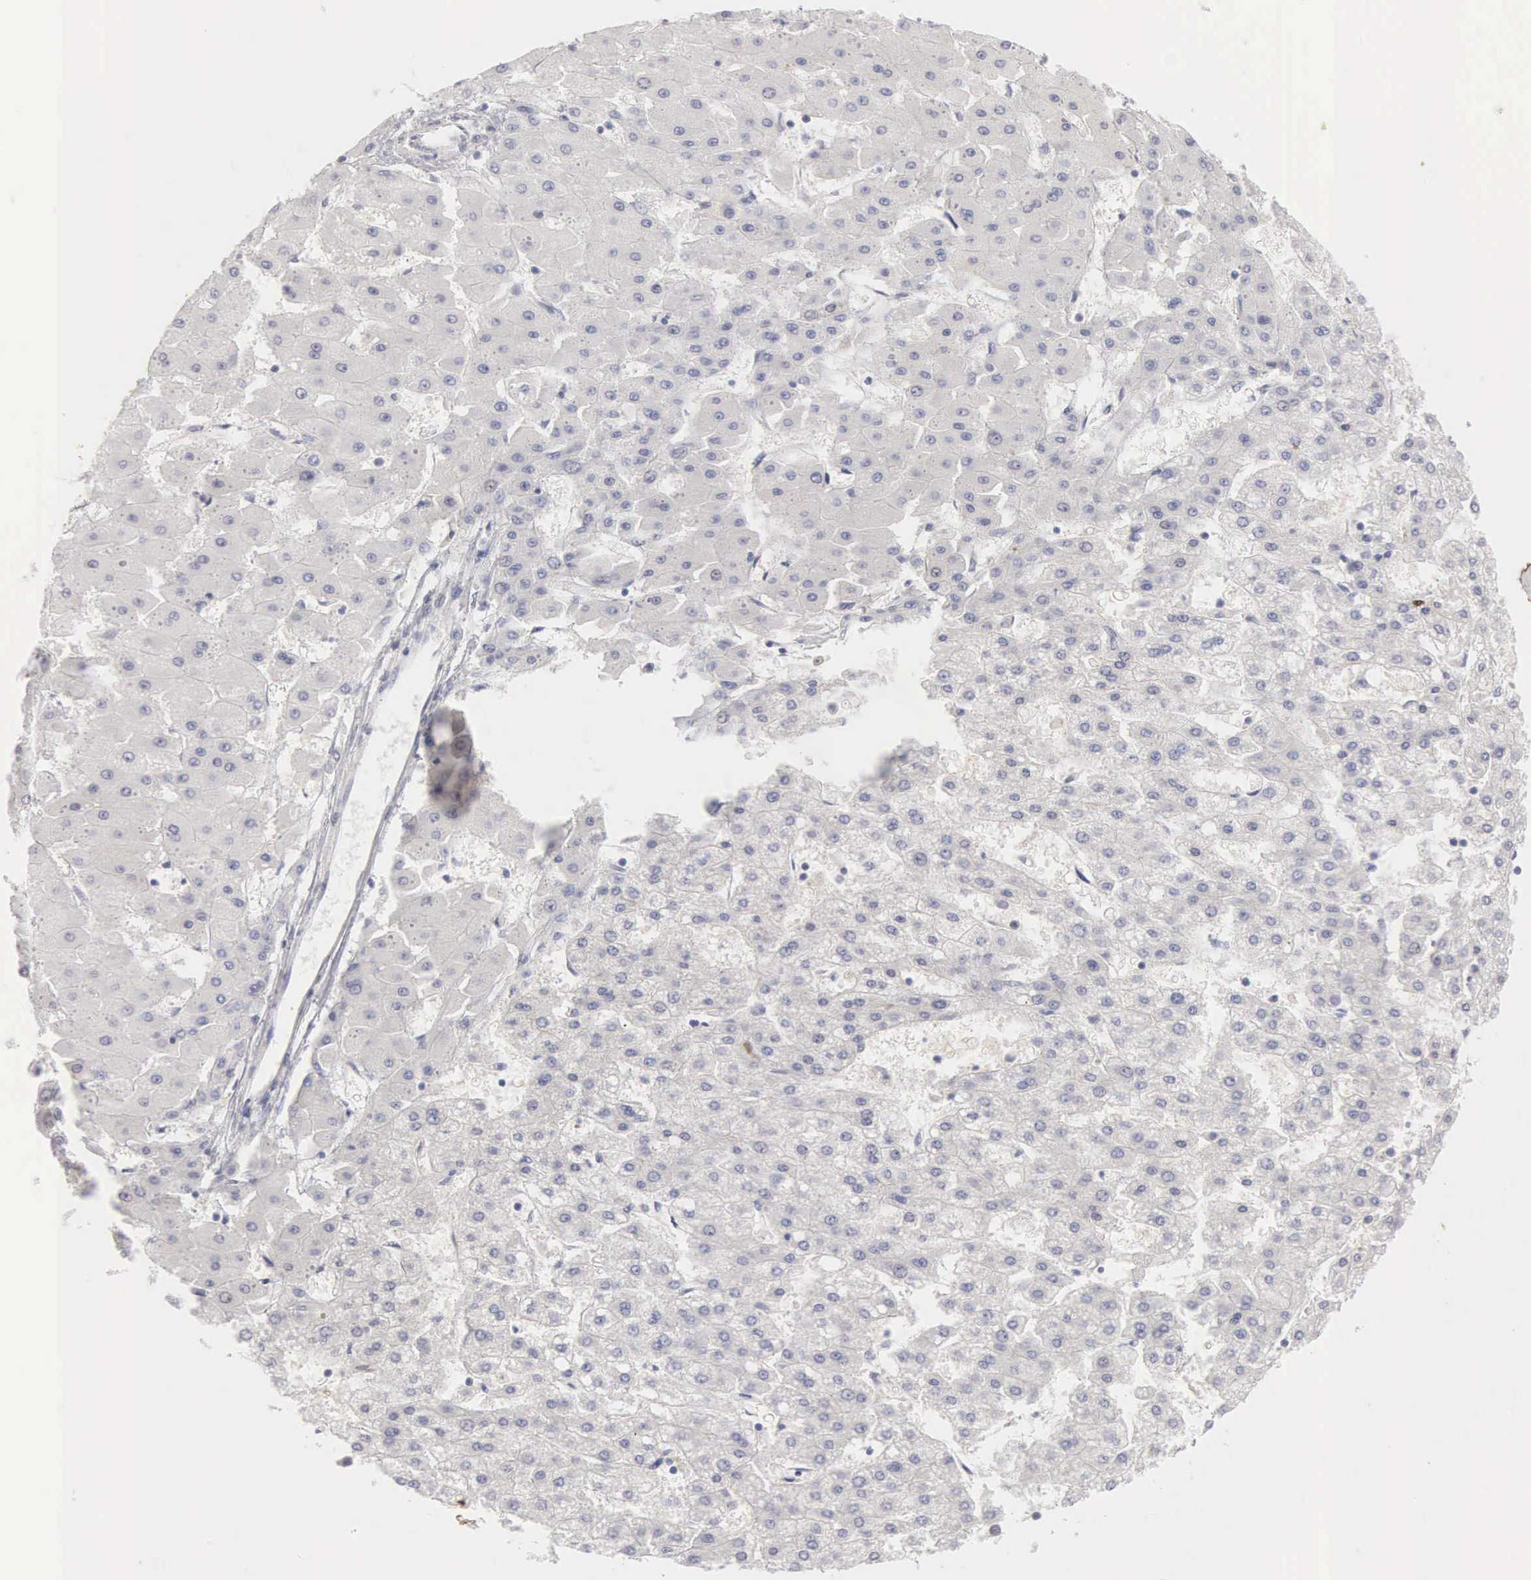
{"staining": {"intensity": "negative", "quantity": "none", "location": "none"}, "tissue": "liver cancer", "cell_type": "Tumor cells", "image_type": "cancer", "snomed": [{"axis": "morphology", "description": "Carcinoma, Hepatocellular, NOS"}, {"axis": "topography", "description": "Liver"}], "caption": "Tumor cells show no significant protein positivity in liver hepatocellular carcinoma.", "gene": "RBPJ", "patient": {"sex": "female", "age": 52}}